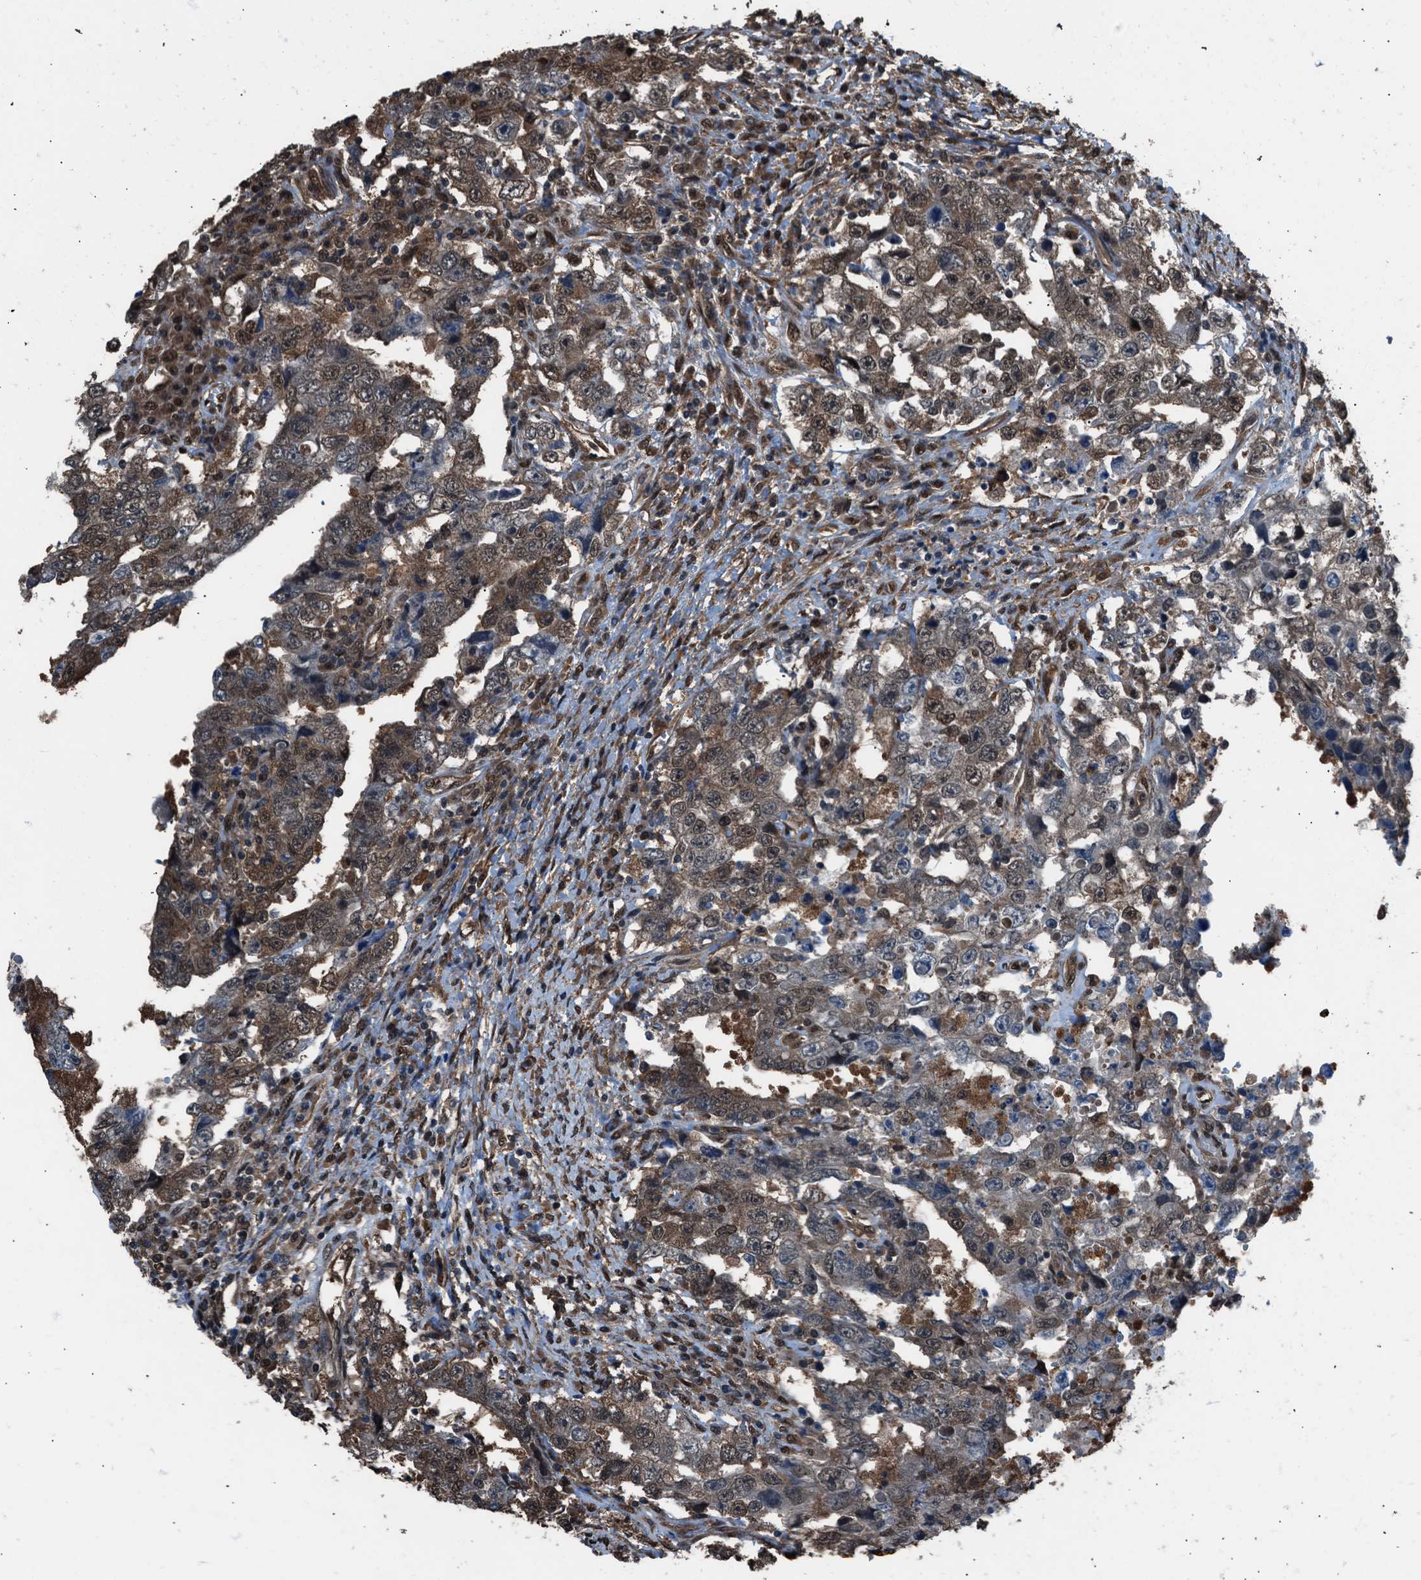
{"staining": {"intensity": "moderate", "quantity": ">75%", "location": "cytoplasmic/membranous,nuclear"}, "tissue": "testis cancer", "cell_type": "Tumor cells", "image_type": "cancer", "snomed": [{"axis": "morphology", "description": "Carcinoma, Embryonal, NOS"}, {"axis": "topography", "description": "Testis"}], "caption": "A brown stain shows moderate cytoplasmic/membranous and nuclear staining of a protein in testis cancer tumor cells.", "gene": "YWHAG", "patient": {"sex": "male", "age": 26}}